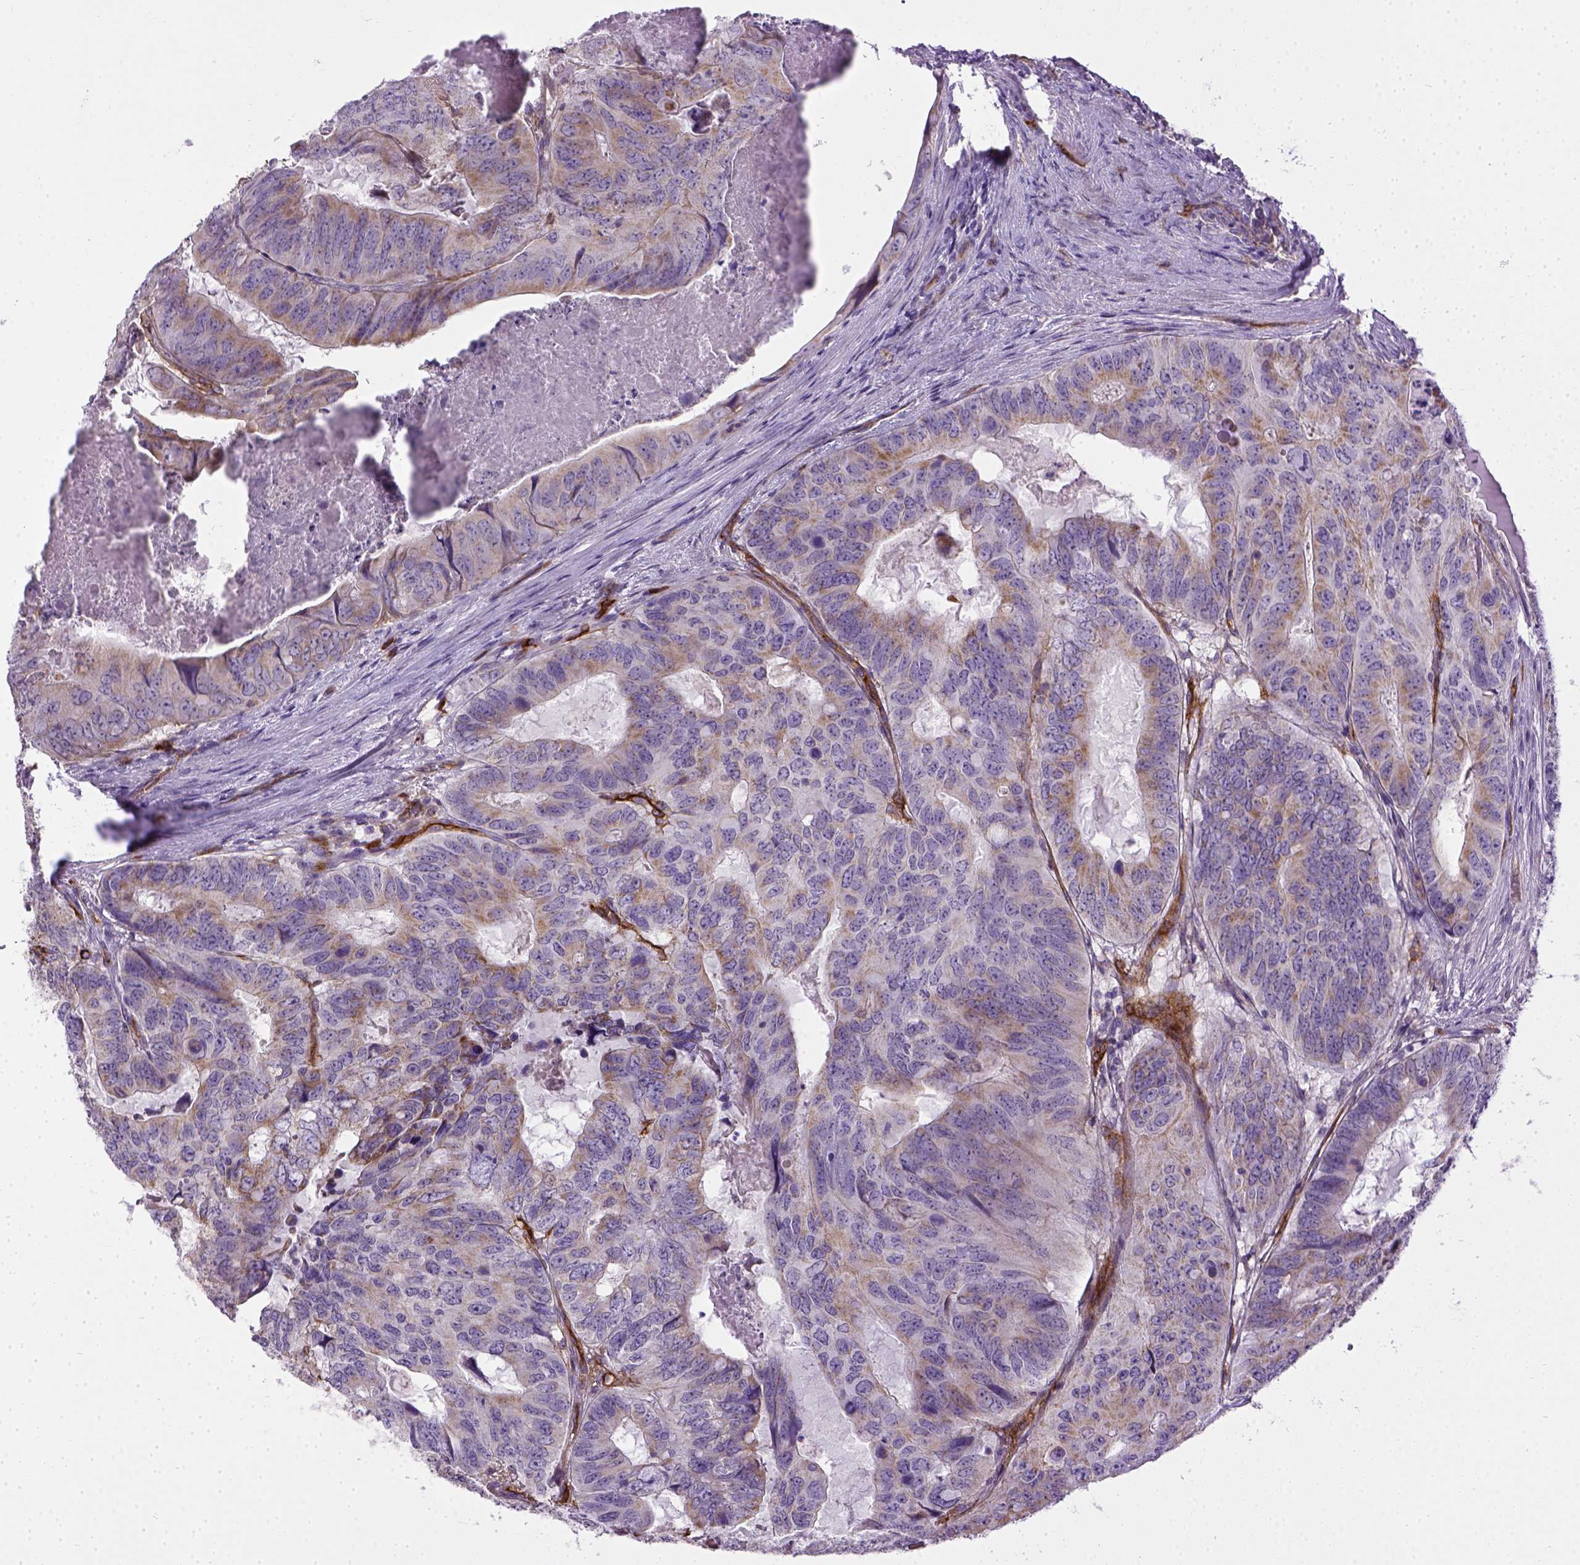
{"staining": {"intensity": "weak", "quantity": "25%-75%", "location": "cytoplasmic/membranous"}, "tissue": "colorectal cancer", "cell_type": "Tumor cells", "image_type": "cancer", "snomed": [{"axis": "morphology", "description": "Adenocarcinoma, NOS"}, {"axis": "topography", "description": "Colon"}], "caption": "Protein staining of colorectal cancer tissue reveals weak cytoplasmic/membranous positivity in approximately 25%-75% of tumor cells.", "gene": "ENG", "patient": {"sex": "male", "age": 79}}